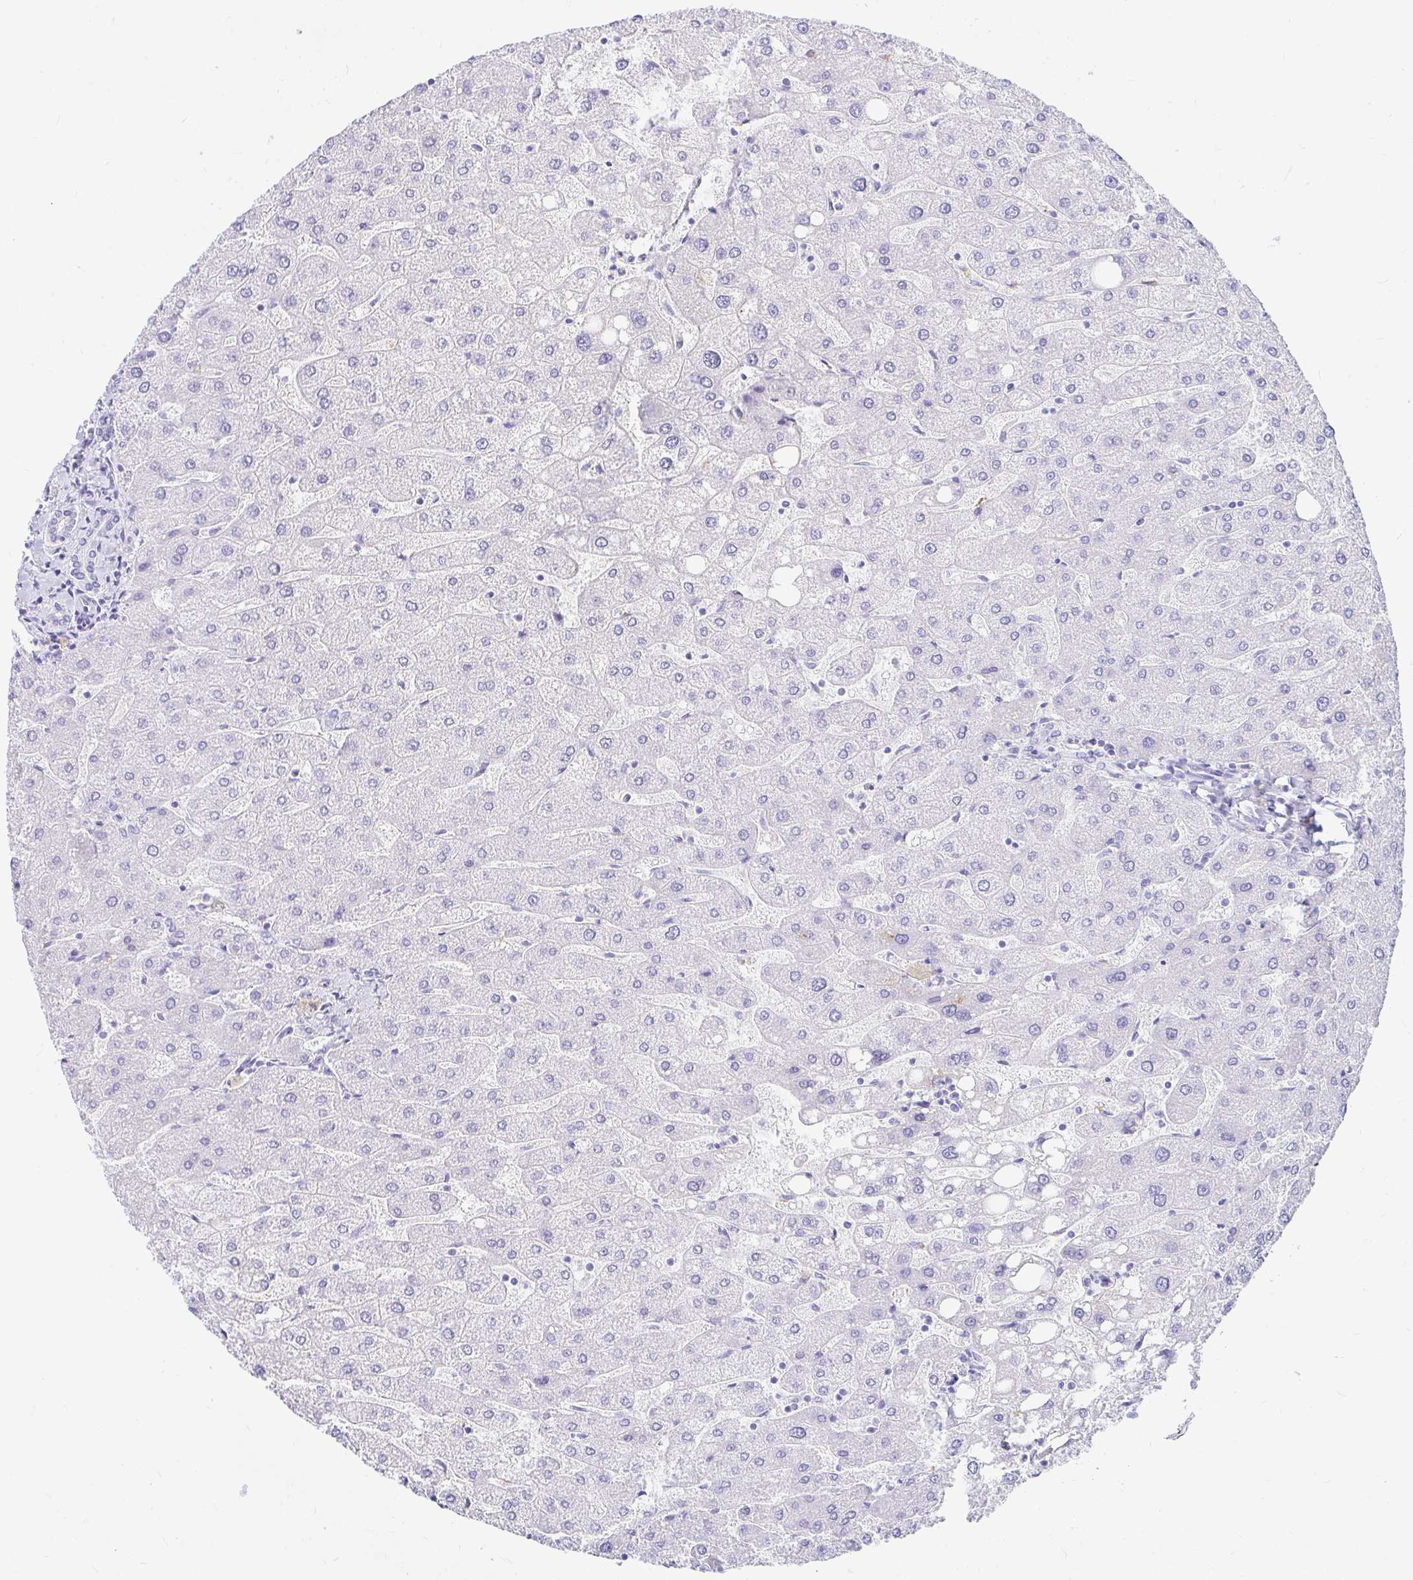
{"staining": {"intensity": "negative", "quantity": "none", "location": "none"}, "tissue": "liver", "cell_type": "Cholangiocytes", "image_type": "normal", "snomed": [{"axis": "morphology", "description": "Normal tissue, NOS"}, {"axis": "topography", "description": "Liver"}], "caption": "Immunohistochemical staining of benign human liver shows no significant staining in cholangiocytes. (DAB immunohistochemistry (IHC) visualized using brightfield microscopy, high magnification).", "gene": "OR6T1", "patient": {"sex": "male", "age": 67}}